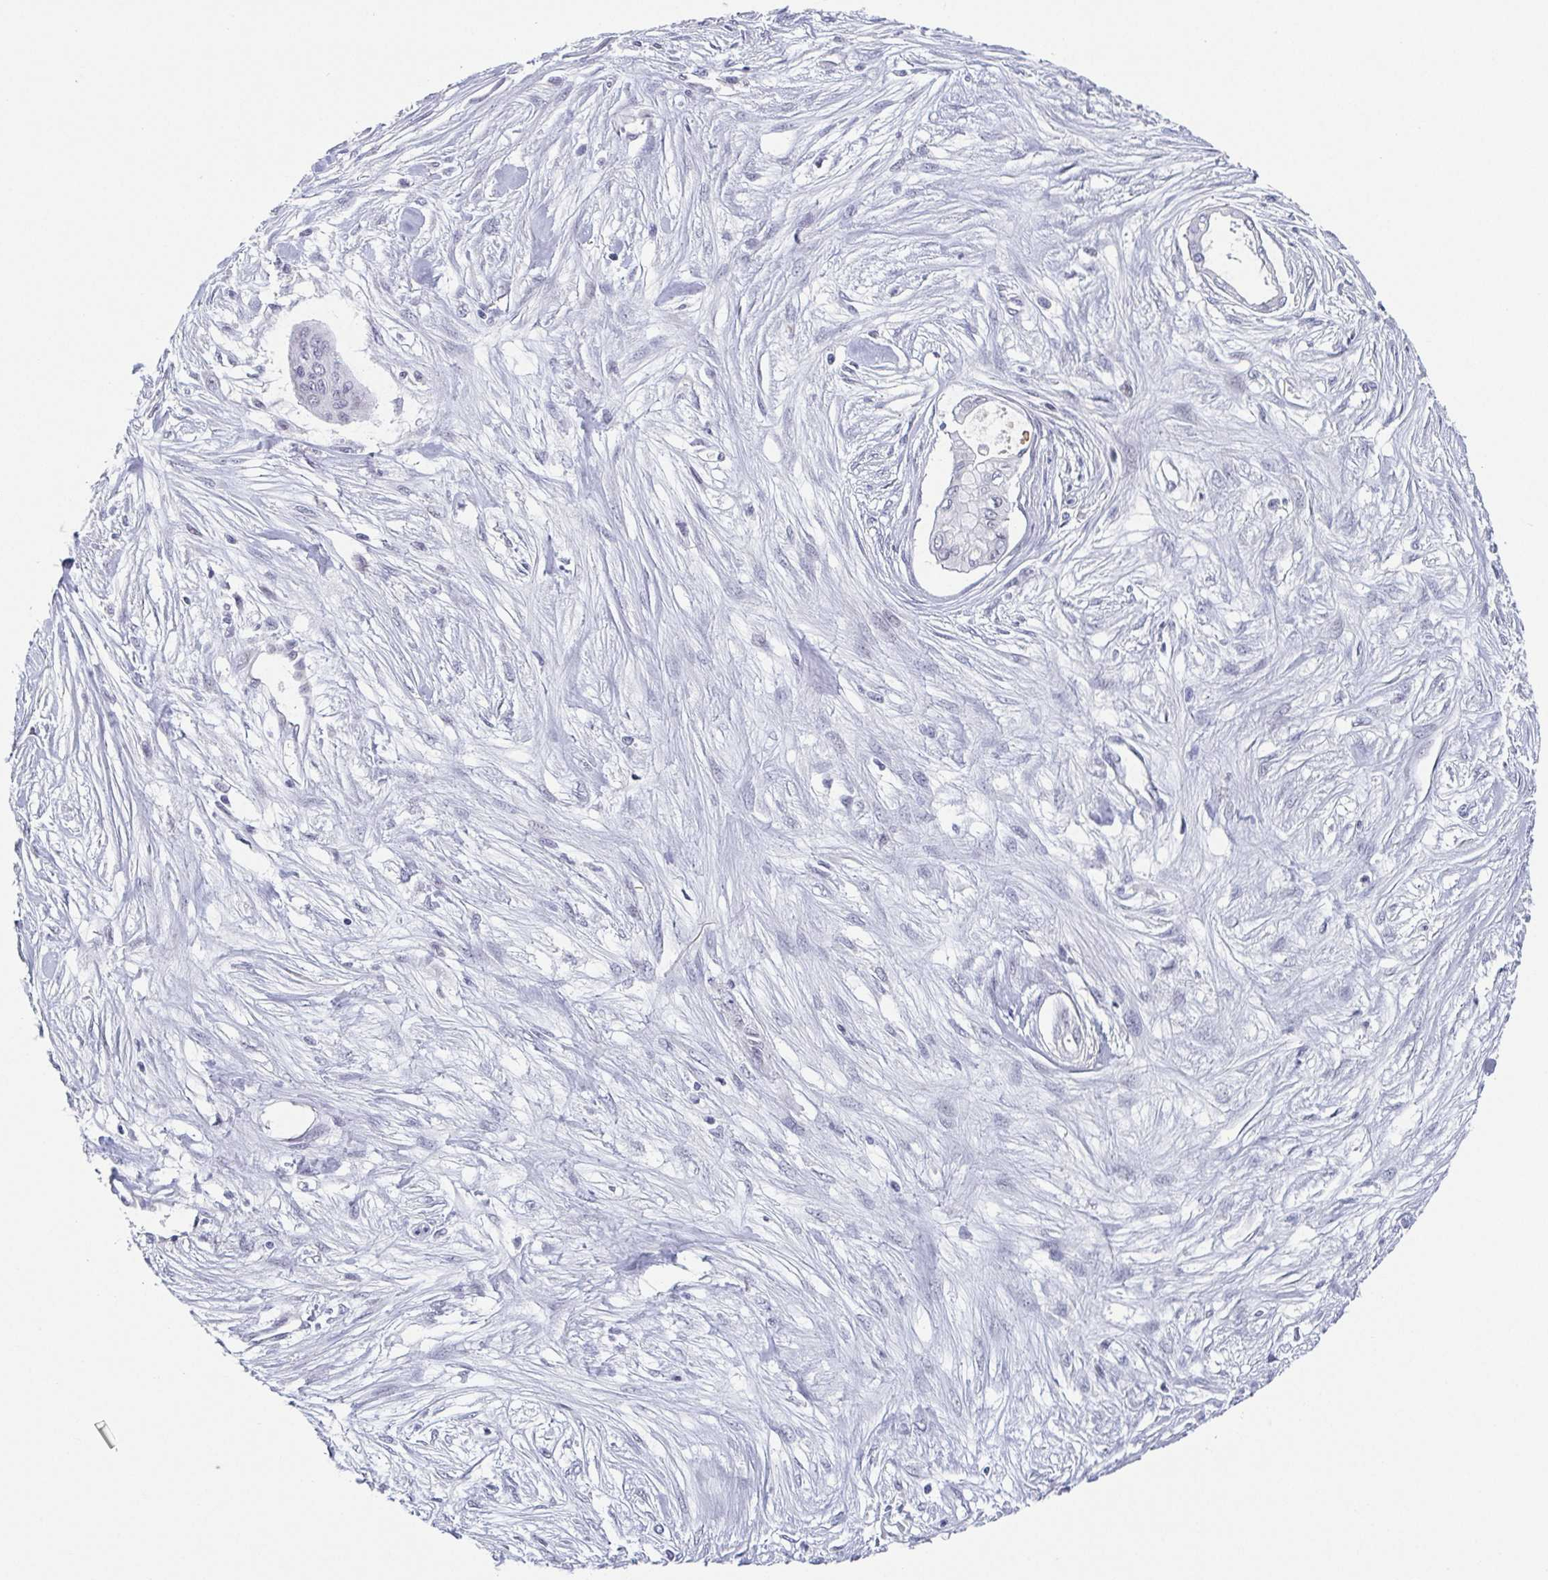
{"staining": {"intensity": "negative", "quantity": "none", "location": "none"}, "tissue": "pancreatic cancer", "cell_type": "Tumor cells", "image_type": "cancer", "snomed": [{"axis": "morphology", "description": "Adenocarcinoma, NOS"}, {"axis": "topography", "description": "Pancreas"}], "caption": "High power microscopy image of an immunohistochemistry (IHC) image of pancreatic cancer (adenocarcinoma), revealing no significant expression in tumor cells.", "gene": "EXOSC7", "patient": {"sex": "female", "age": 68}}